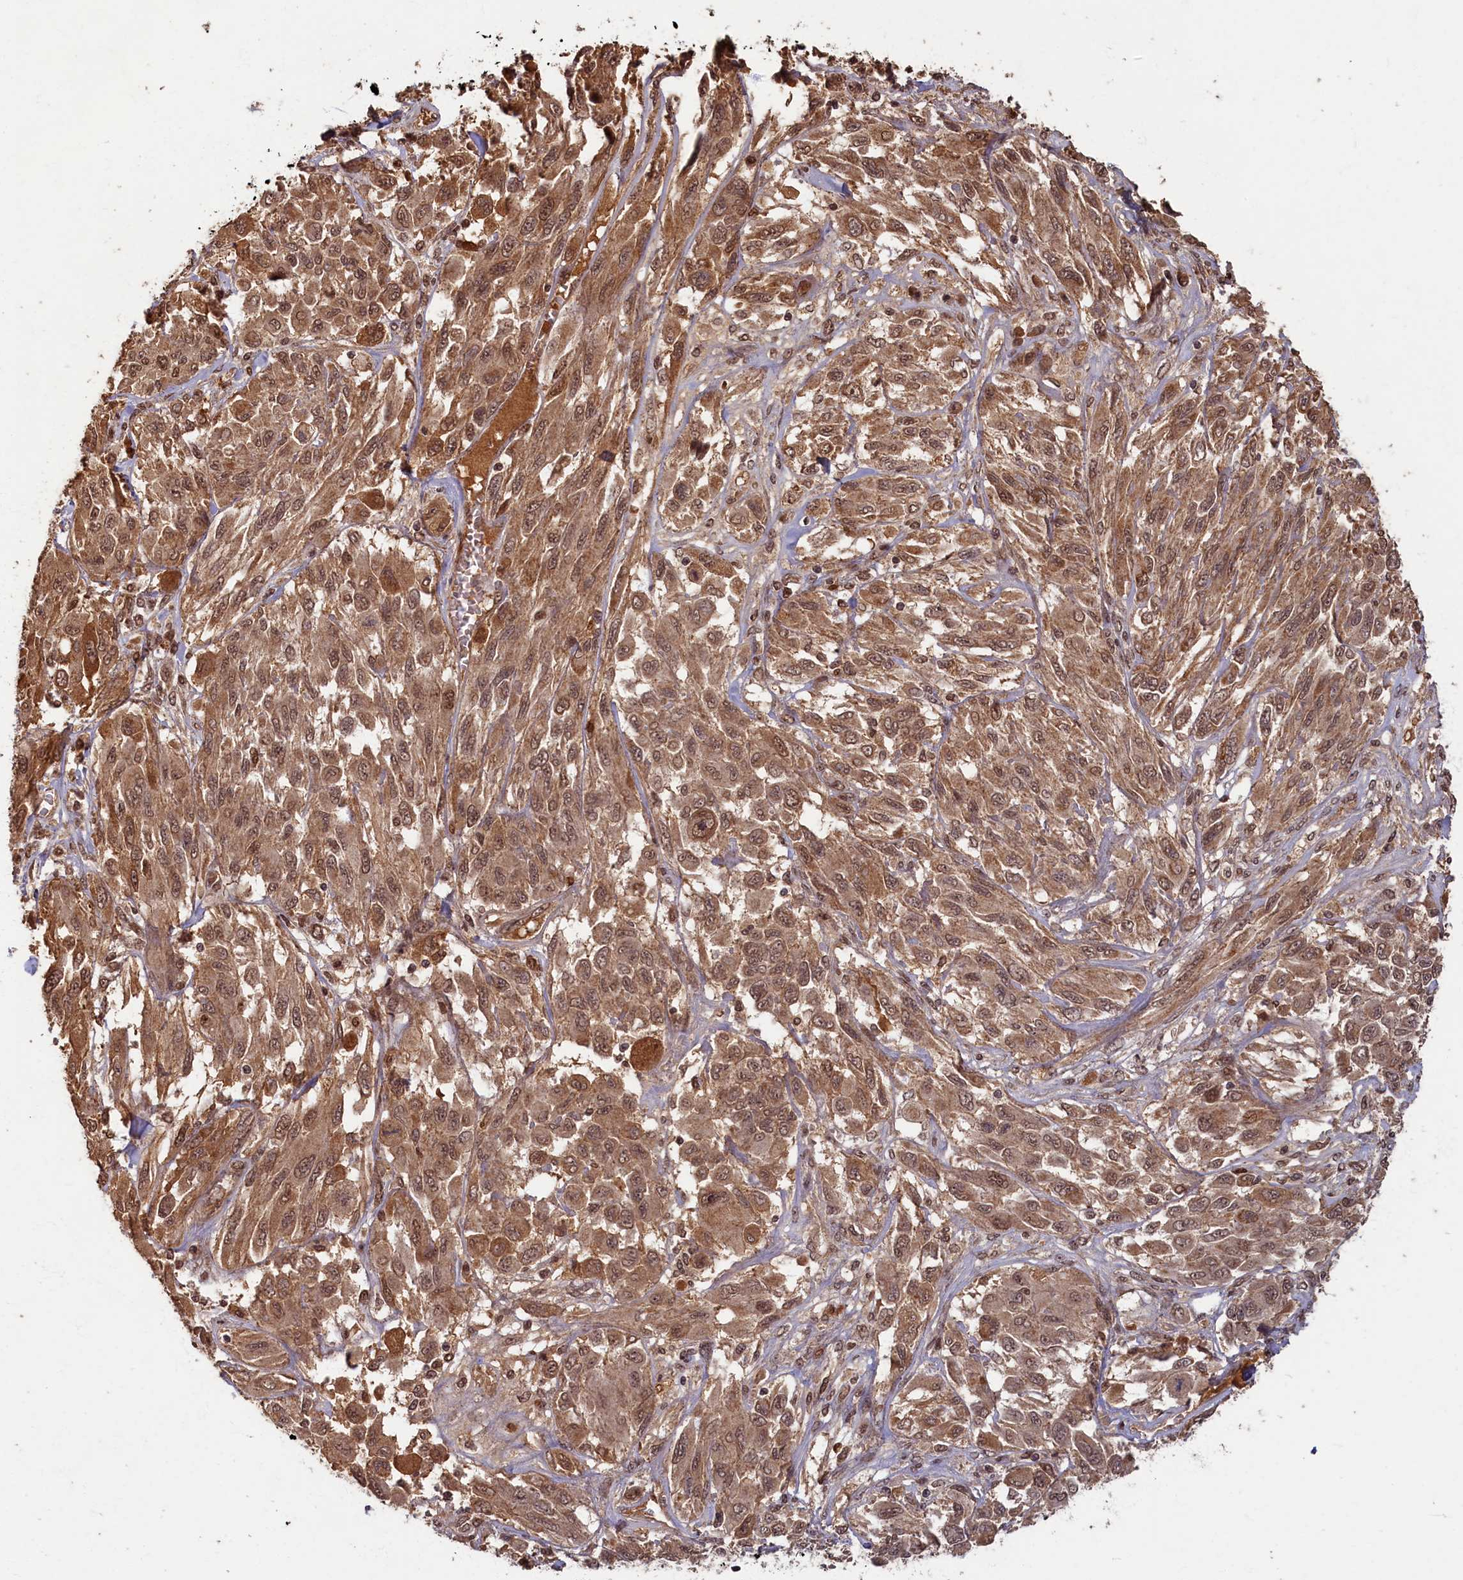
{"staining": {"intensity": "moderate", "quantity": ">75%", "location": "cytoplasmic/membranous,nuclear"}, "tissue": "melanoma", "cell_type": "Tumor cells", "image_type": "cancer", "snomed": [{"axis": "morphology", "description": "Malignant melanoma, NOS"}, {"axis": "topography", "description": "Skin"}], "caption": "Immunohistochemistry (IHC) photomicrograph of malignant melanoma stained for a protein (brown), which exhibits medium levels of moderate cytoplasmic/membranous and nuclear positivity in about >75% of tumor cells.", "gene": "BRCA1", "patient": {"sex": "female", "age": 91}}